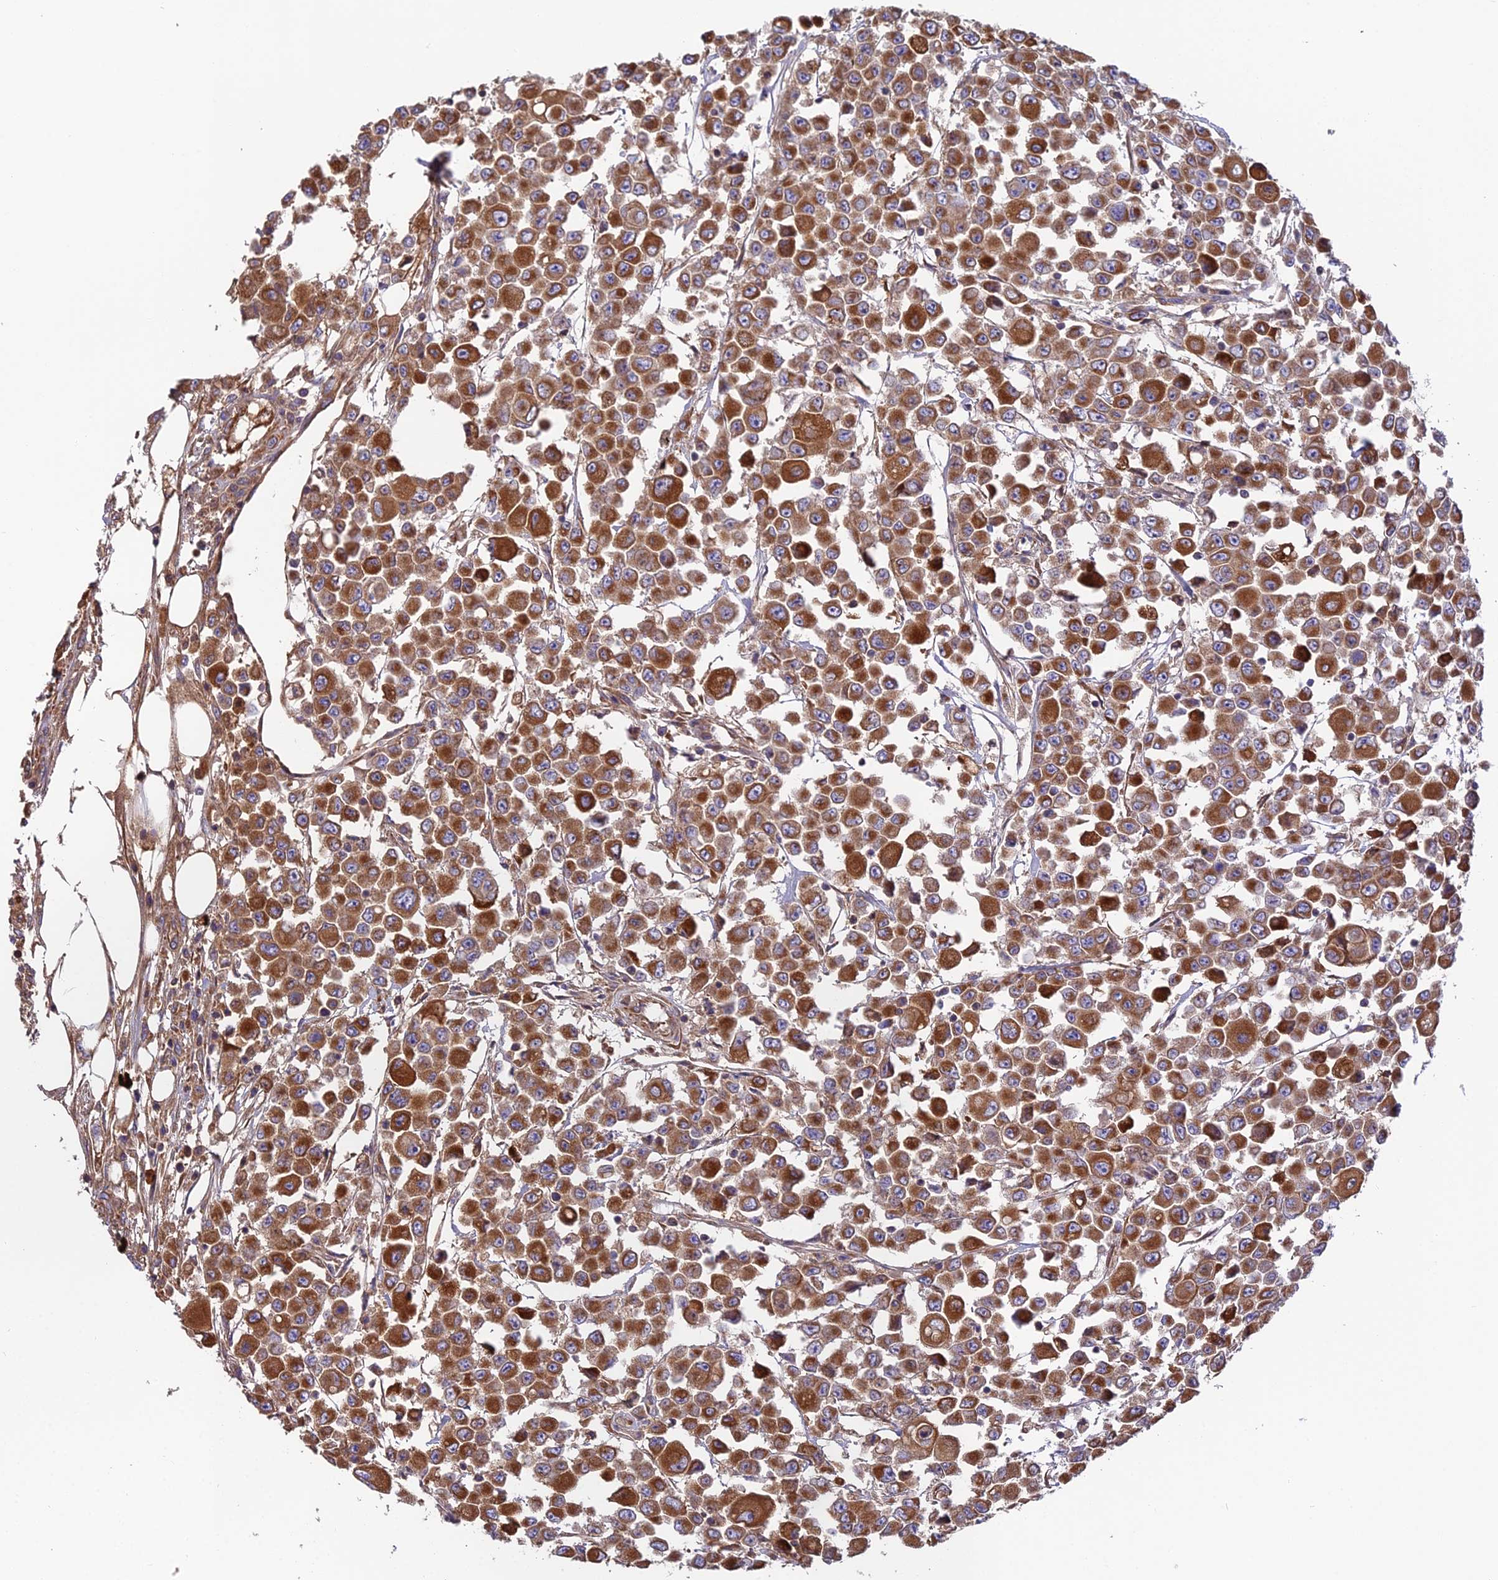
{"staining": {"intensity": "strong", "quantity": ">75%", "location": "cytoplasmic/membranous"}, "tissue": "colorectal cancer", "cell_type": "Tumor cells", "image_type": "cancer", "snomed": [{"axis": "morphology", "description": "Adenocarcinoma, NOS"}, {"axis": "topography", "description": "Colon"}], "caption": "Immunohistochemistry (IHC) of adenocarcinoma (colorectal) exhibits high levels of strong cytoplasmic/membranous positivity in approximately >75% of tumor cells. (IHC, brightfield microscopy, high magnification).", "gene": "BEX4", "patient": {"sex": "male", "age": 51}}